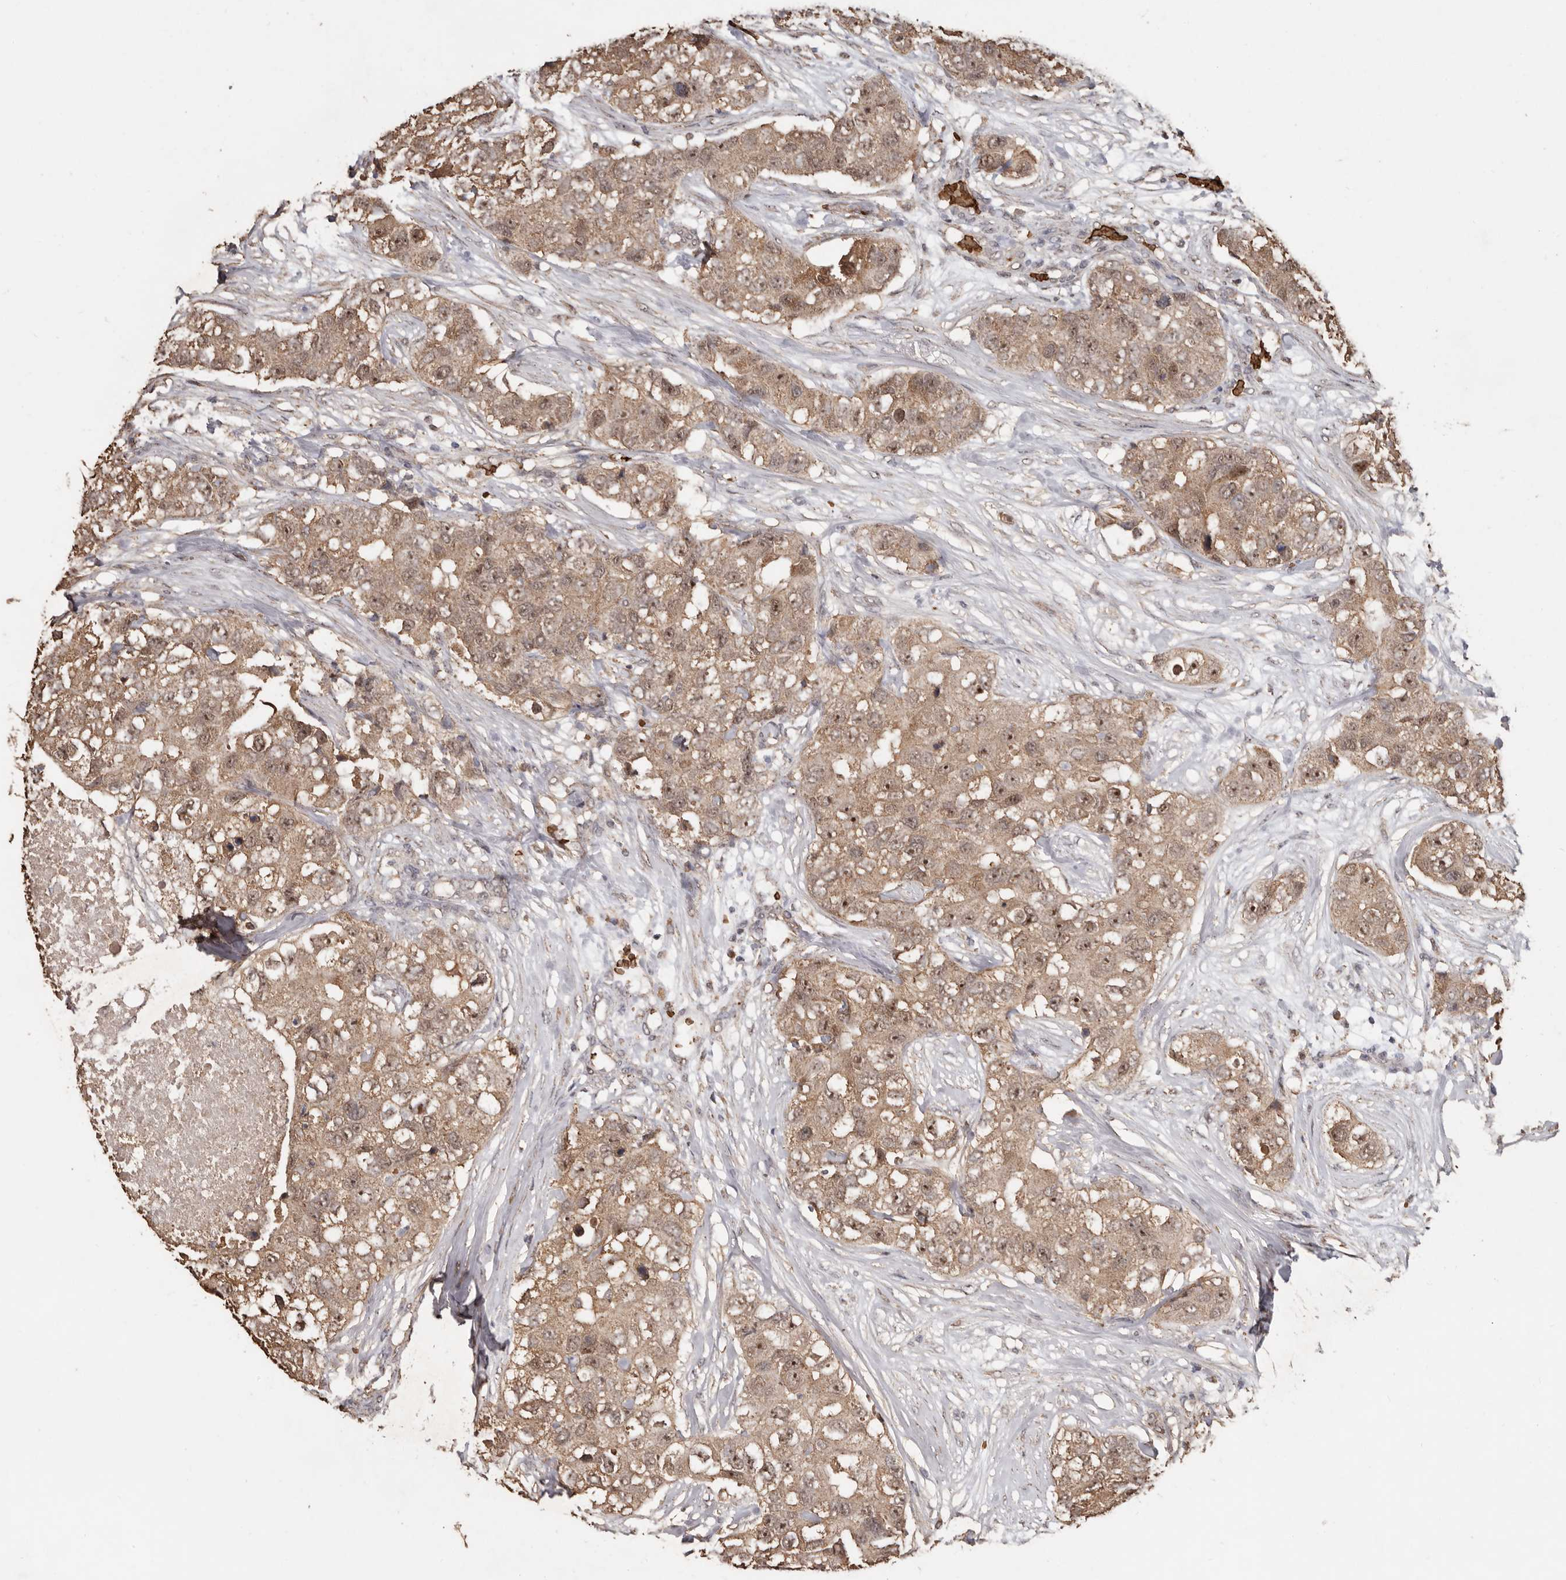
{"staining": {"intensity": "moderate", "quantity": ">75%", "location": "cytoplasmic/membranous,nuclear"}, "tissue": "breast cancer", "cell_type": "Tumor cells", "image_type": "cancer", "snomed": [{"axis": "morphology", "description": "Duct carcinoma"}, {"axis": "topography", "description": "Breast"}], "caption": "Immunohistochemical staining of human breast cancer (intraductal carcinoma) demonstrates medium levels of moderate cytoplasmic/membranous and nuclear protein expression in approximately >75% of tumor cells. The staining was performed using DAB to visualize the protein expression in brown, while the nuclei were stained in blue with hematoxylin (Magnification: 20x).", "gene": "GRAMD2A", "patient": {"sex": "female", "age": 62}}